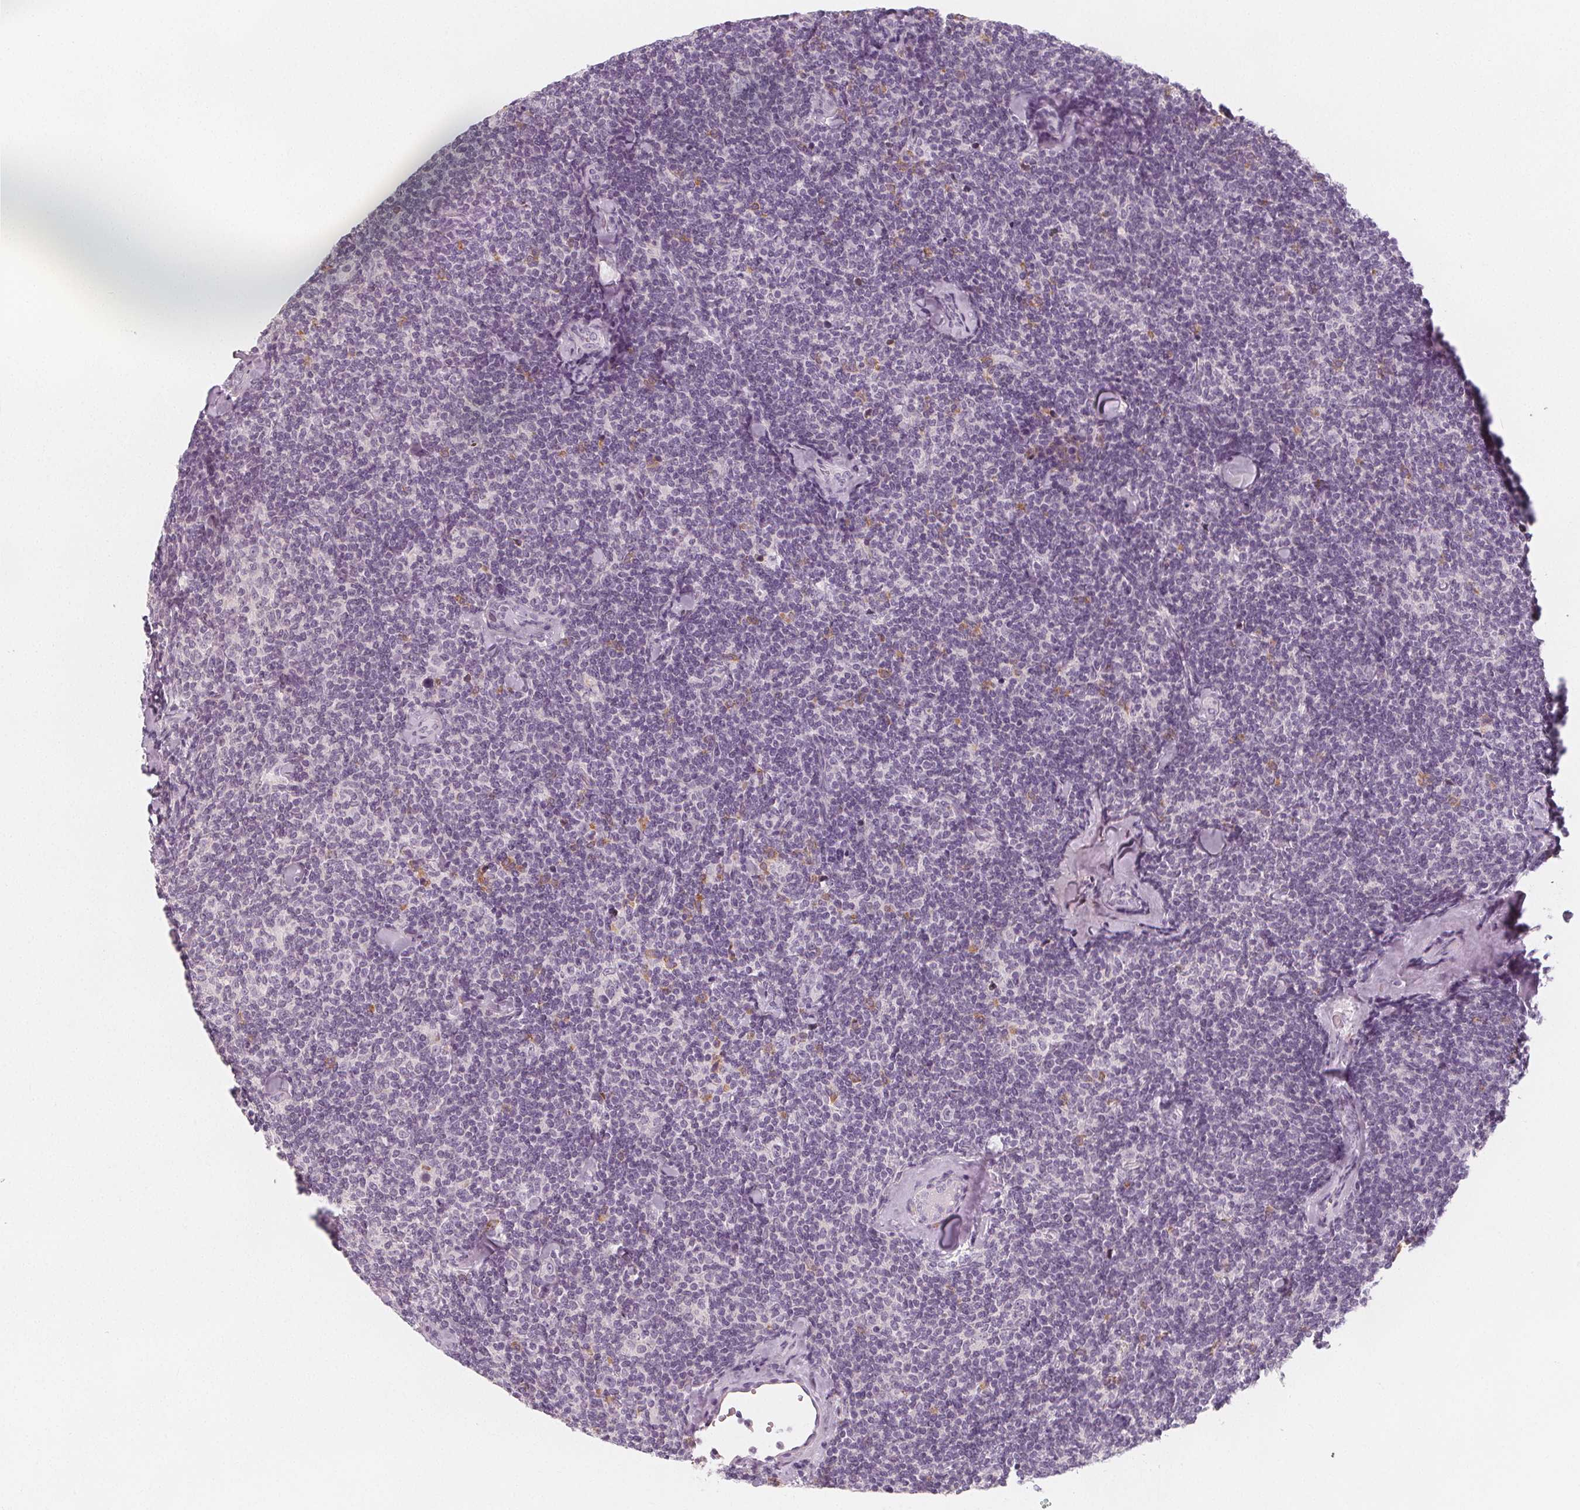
{"staining": {"intensity": "negative", "quantity": "none", "location": "none"}, "tissue": "lymphoma", "cell_type": "Tumor cells", "image_type": "cancer", "snomed": [{"axis": "morphology", "description": "Malignant lymphoma, non-Hodgkin's type, Low grade"}, {"axis": "topography", "description": "Lymph node"}], "caption": "This is an immunohistochemistry micrograph of human lymphoma. There is no staining in tumor cells.", "gene": "MAP1A", "patient": {"sex": "female", "age": 56}}